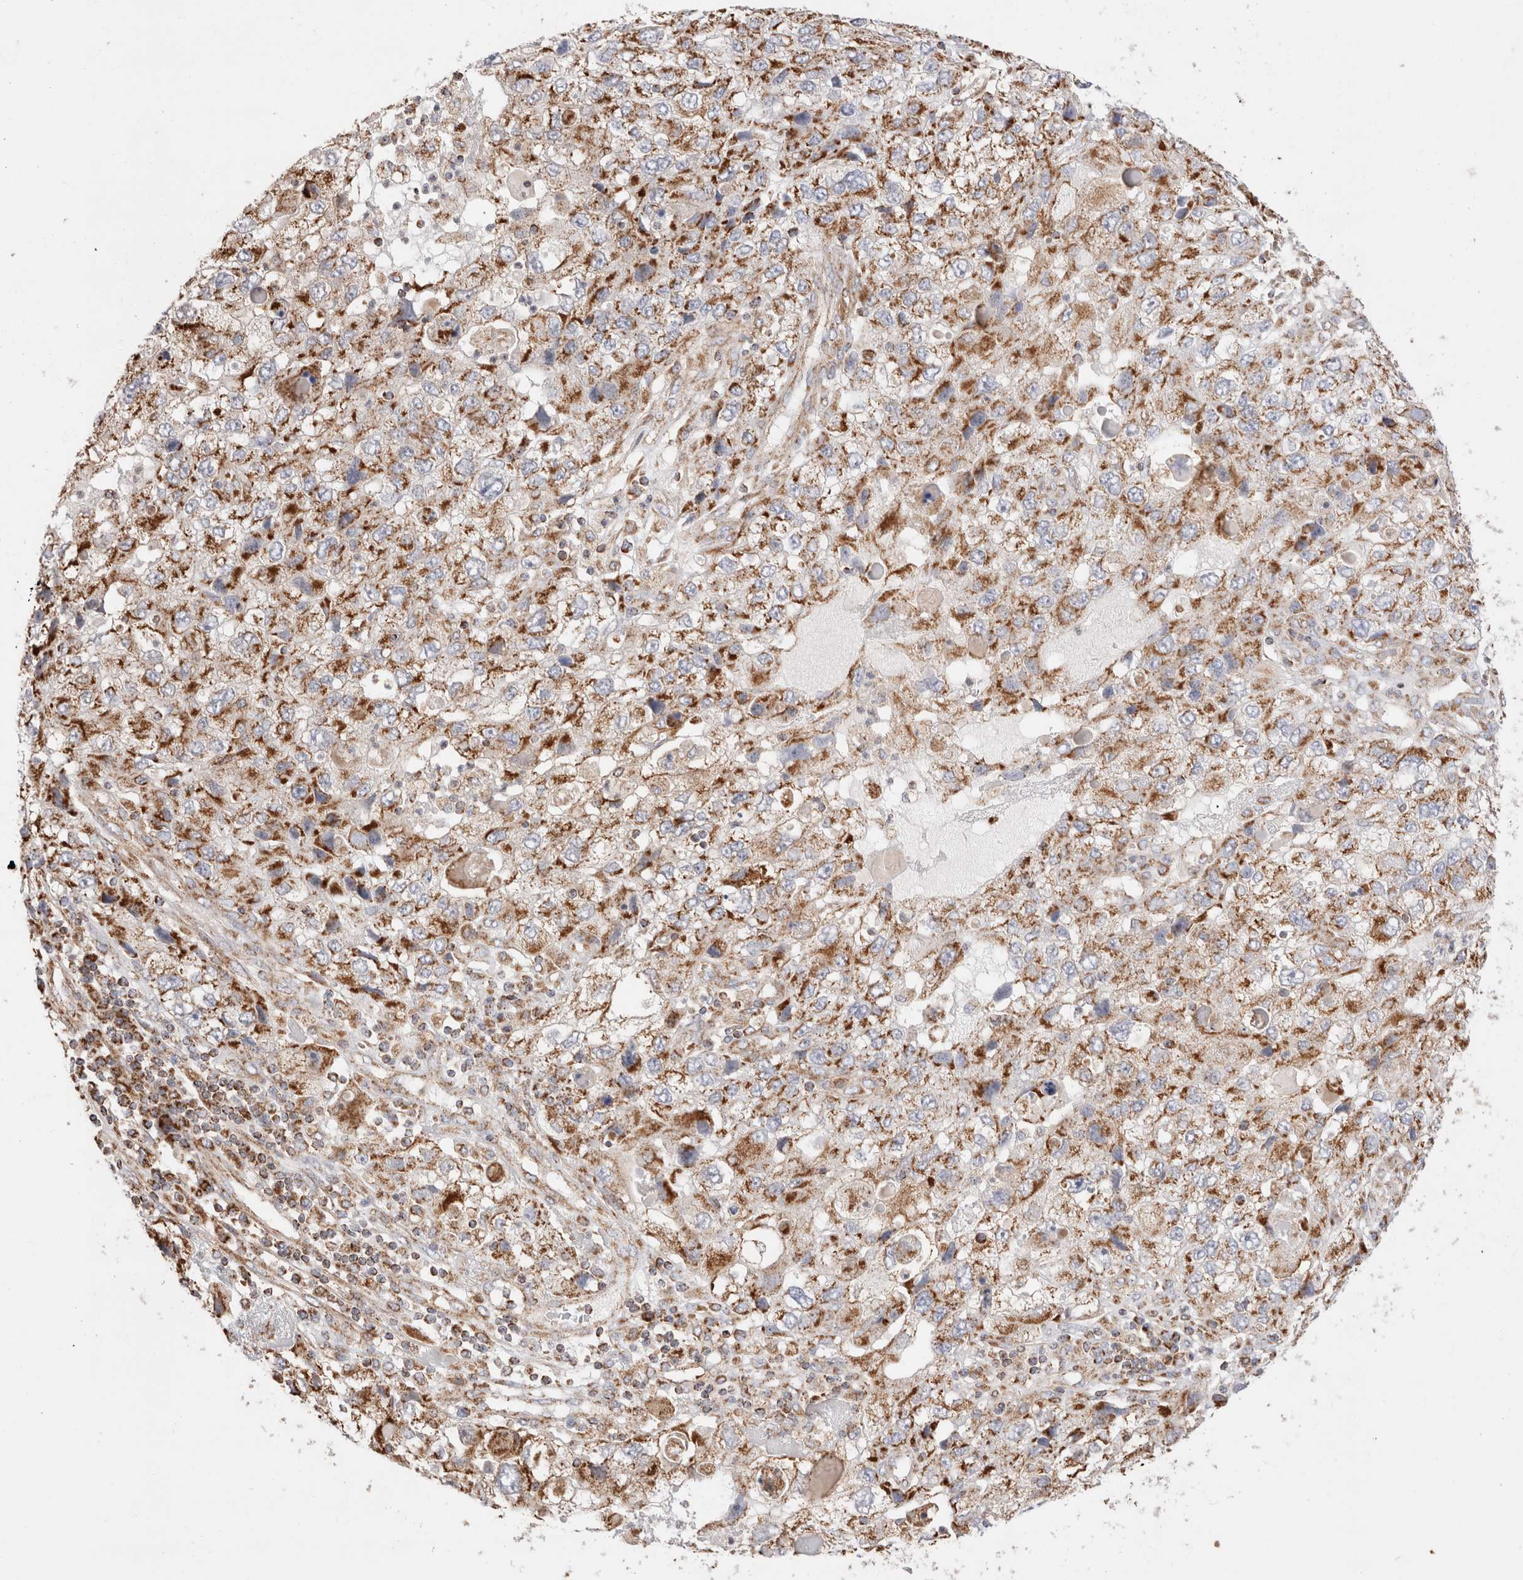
{"staining": {"intensity": "moderate", "quantity": ">75%", "location": "cytoplasmic/membranous"}, "tissue": "endometrial cancer", "cell_type": "Tumor cells", "image_type": "cancer", "snomed": [{"axis": "morphology", "description": "Adenocarcinoma, NOS"}, {"axis": "topography", "description": "Endometrium"}], "caption": "Endometrial cancer (adenocarcinoma) stained with immunohistochemistry exhibits moderate cytoplasmic/membranous expression in about >75% of tumor cells.", "gene": "TMPPE", "patient": {"sex": "female", "age": 49}}